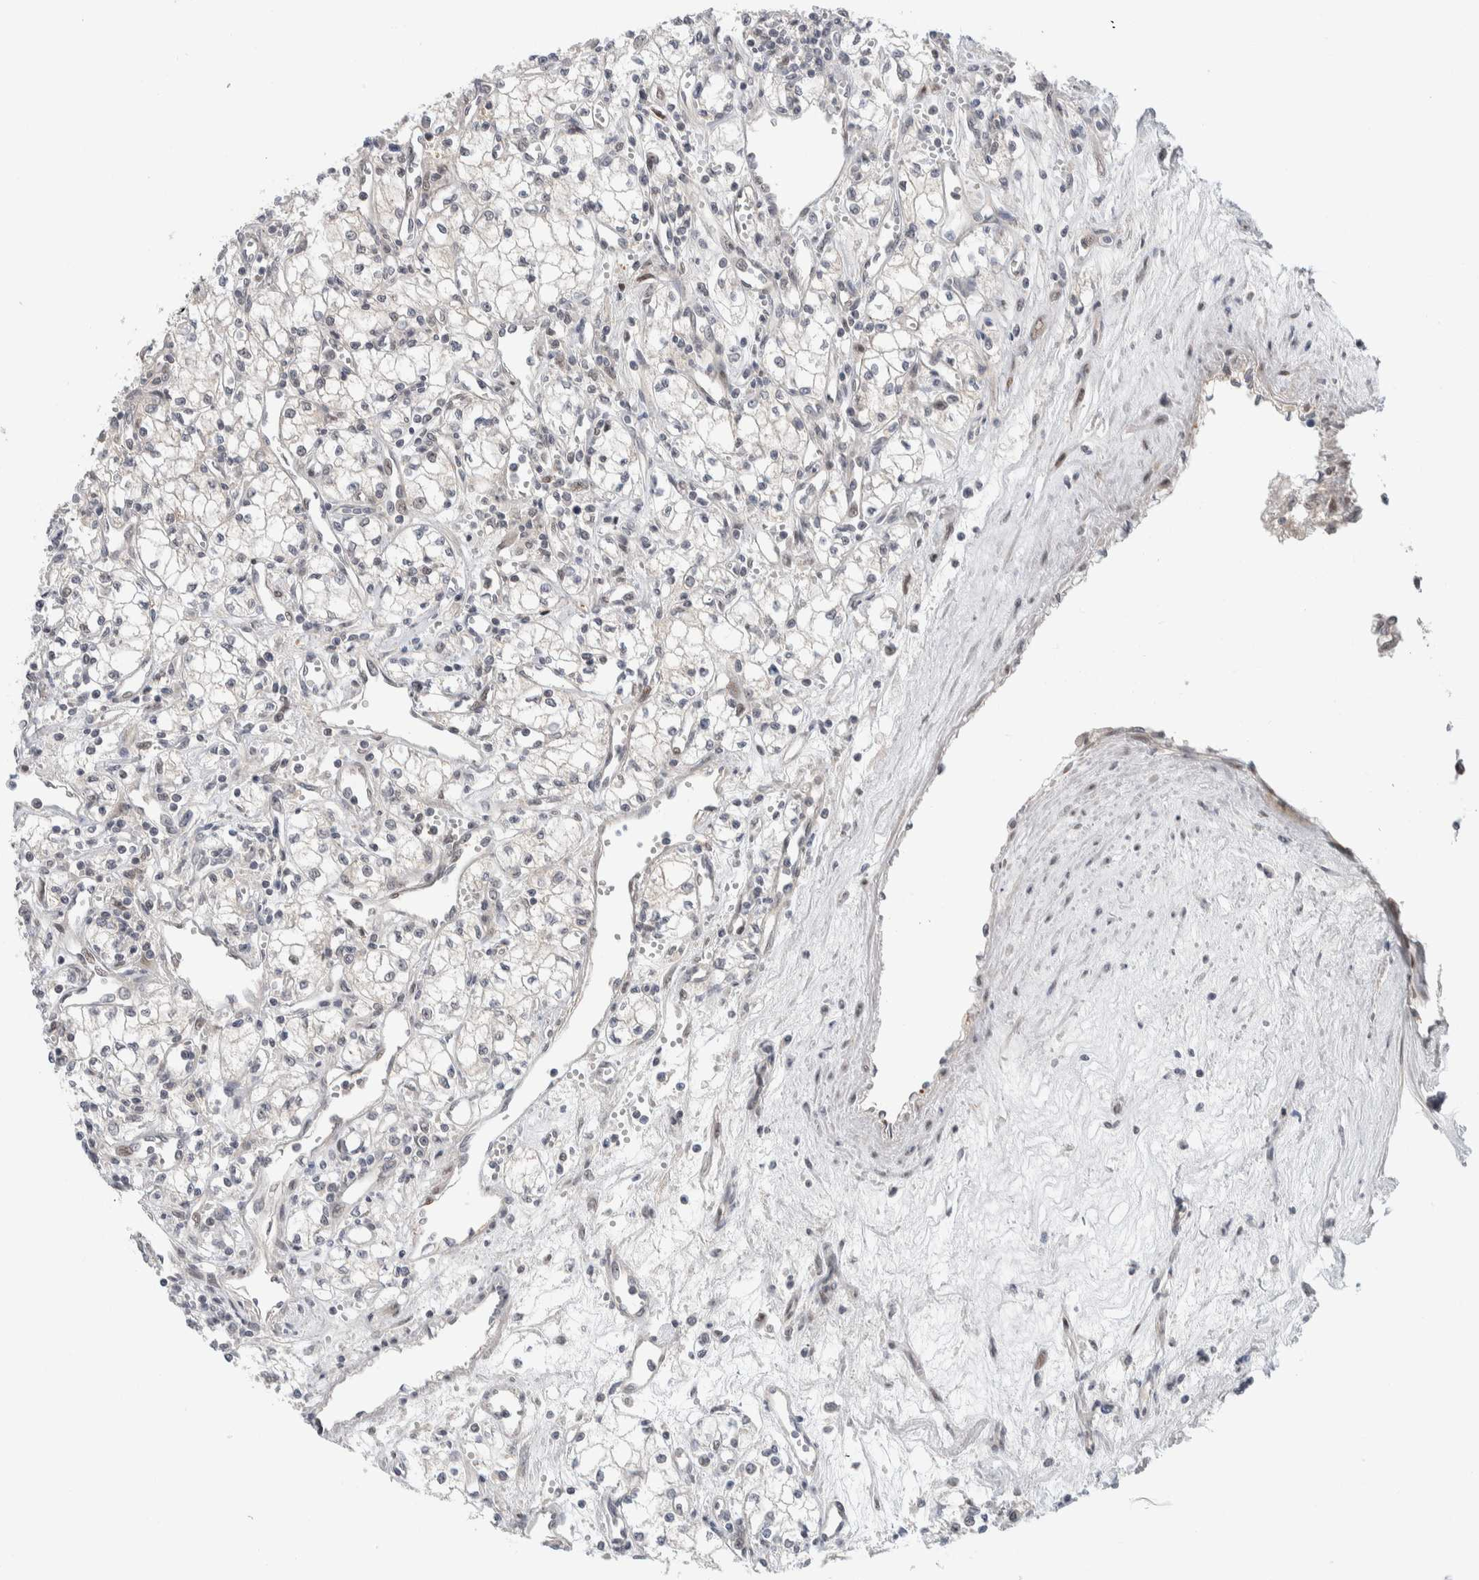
{"staining": {"intensity": "negative", "quantity": "none", "location": "none"}, "tissue": "renal cancer", "cell_type": "Tumor cells", "image_type": "cancer", "snomed": [{"axis": "morphology", "description": "Adenocarcinoma, NOS"}, {"axis": "topography", "description": "Kidney"}], "caption": "This is an IHC histopathology image of human renal adenocarcinoma. There is no staining in tumor cells.", "gene": "NCR3LG1", "patient": {"sex": "male", "age": 59}}